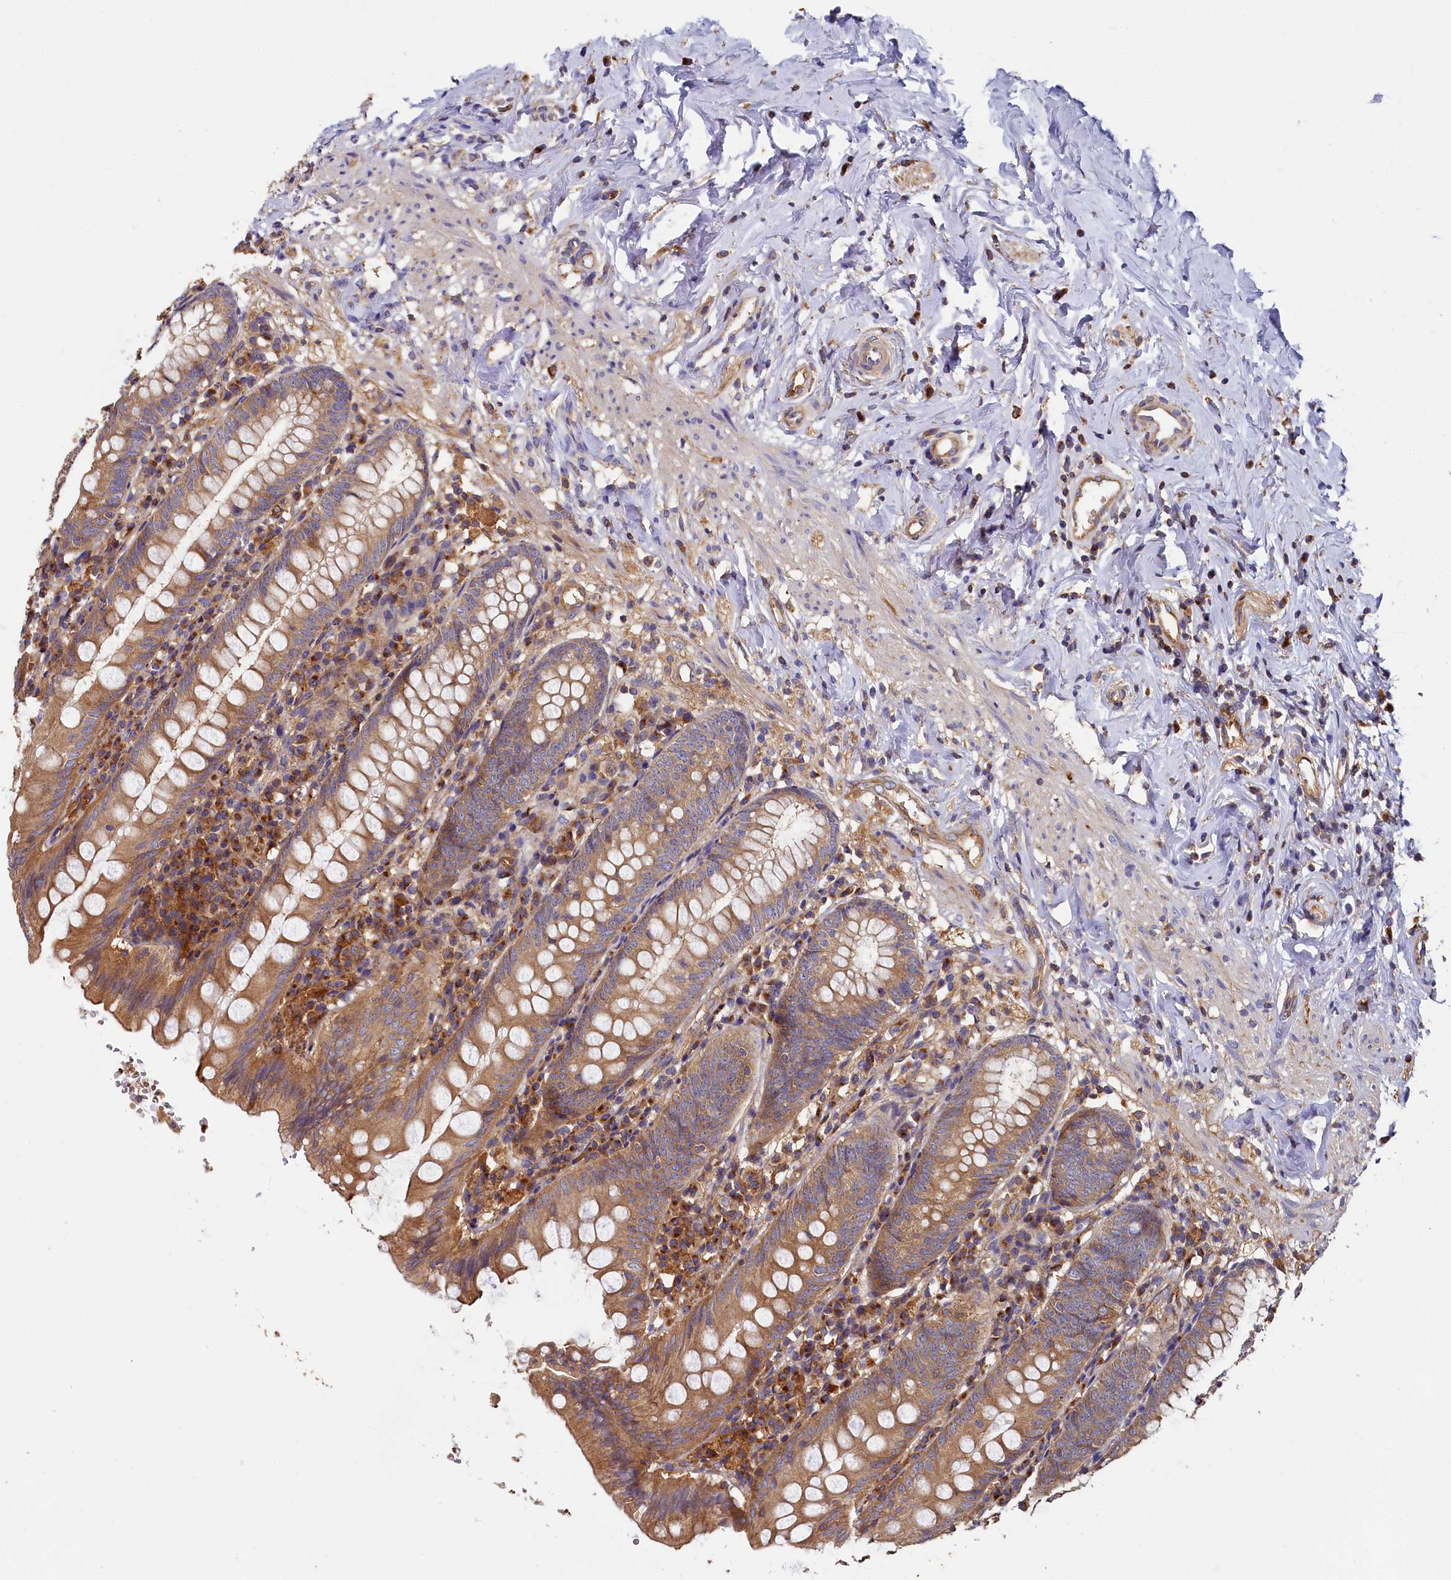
{"staining": {"intensity": "moderate", "quantity": ">75%", "location": "cytoplasmic/membranous"}, "tissue": "appendix", "cell_type": "Glandular cells", "image_type": "normal", "snomed": [{"axis": "morphology", "description": "Normal tissue, NOS"}, {"axis": "topography", "description": "Appendix"}], "caption": "IHC photomicrograph of normal appendix stained for a protein (brown), which reveals medium levels of moderate cytoplasmic/membranous staining in approximately >75% of glandular cells.", "gene": "PPIP5K1", "patient": {"sex": "female", "age": 54}}